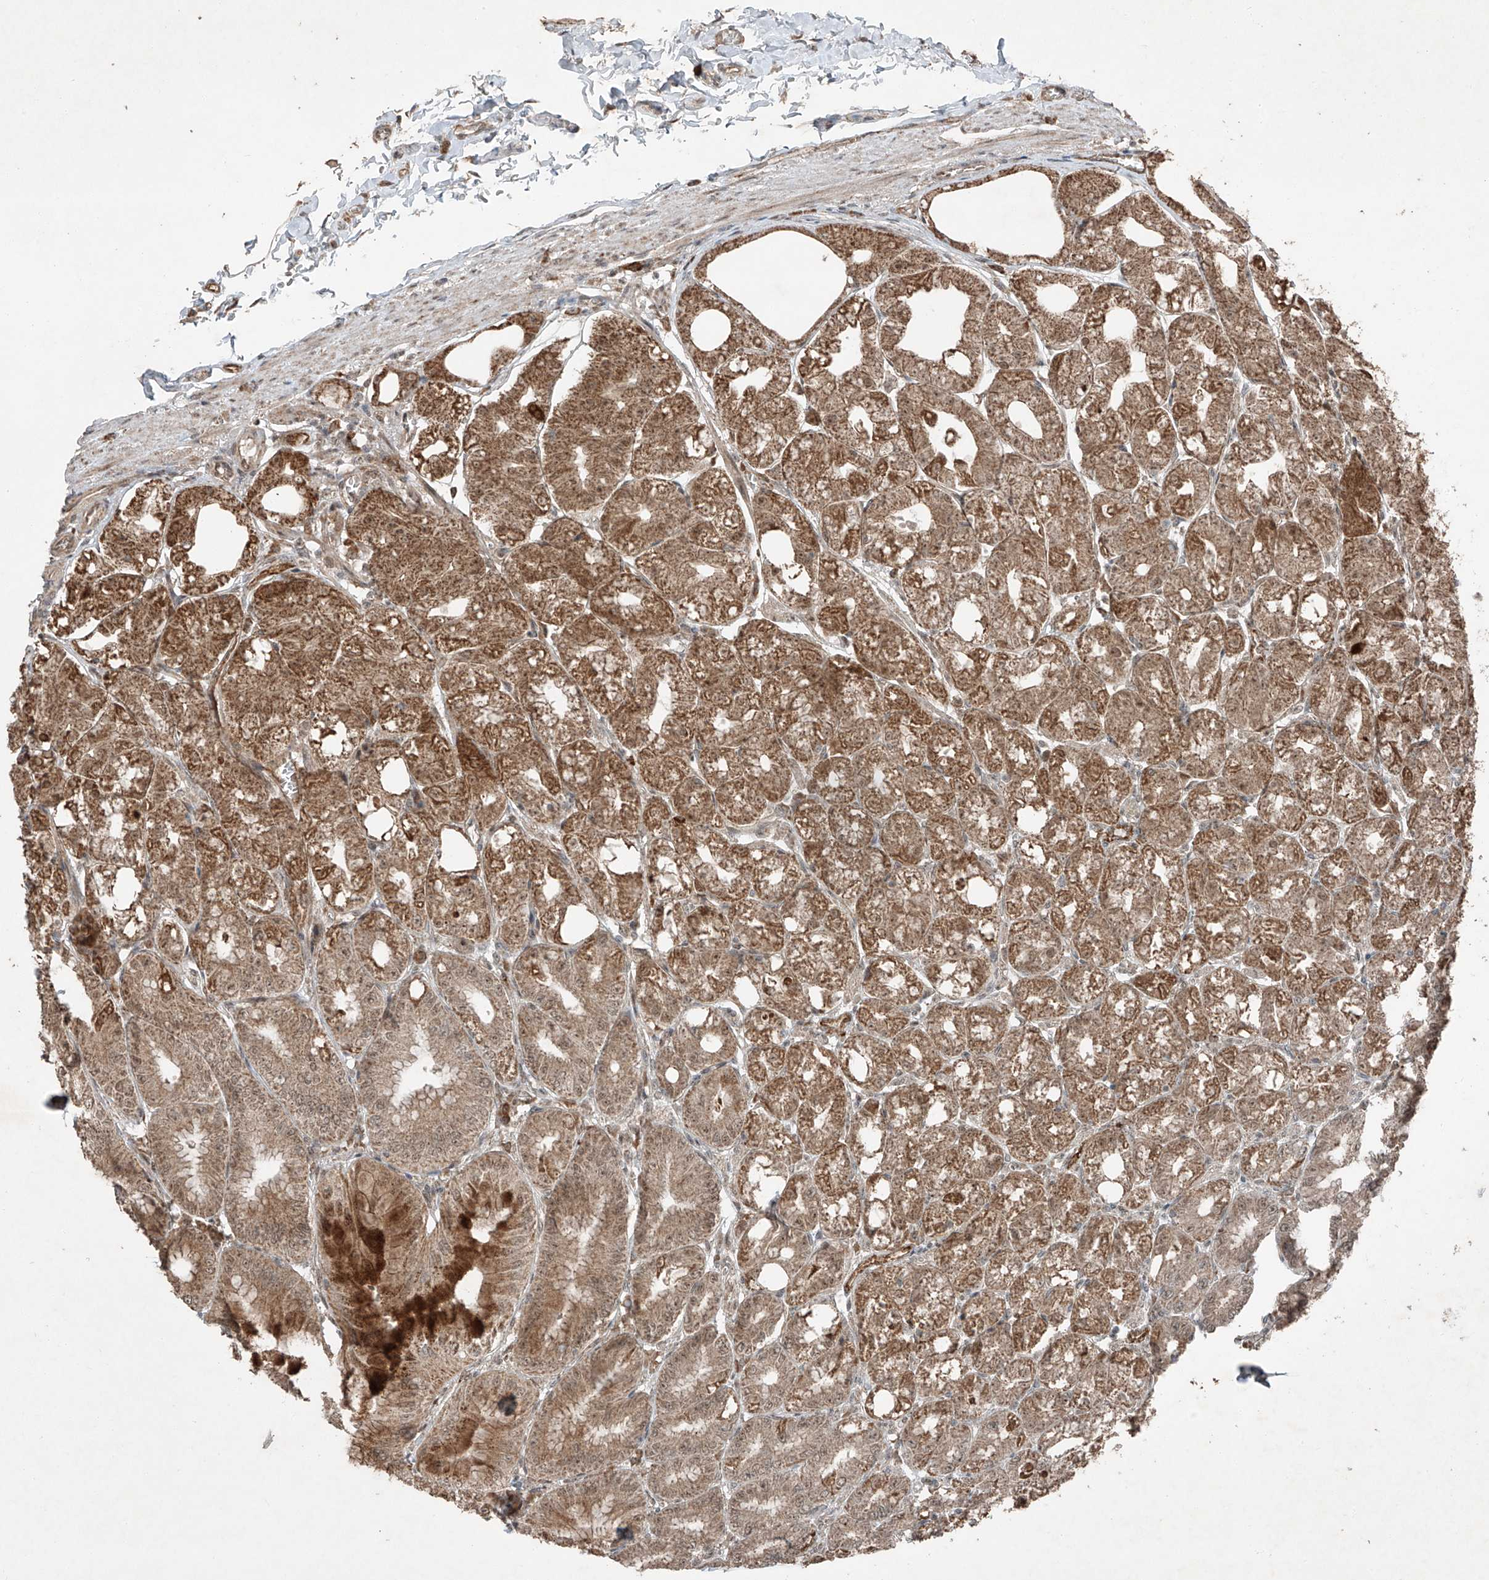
{"staining": {"intensity": "moderate", "quantity": ">75%", "location": "cytoplasmic/membranous,nuclear"}, "tissue": "stomach", "cell_type": "Glandular cells", "image_type": "normal", "snomed": [{"axis": "morphology", "description": "Normal tissue, NOS"}, {"axis": "topography", "description": "Stomach, lower"}], "caption": "The micrograph displays immunohistochemical staining of benign stomach. There is moderate cytoplasmic/membranous,nuclear expression is seen in about >75% of glandular cells.", "gene": "ZNF620", "patient": {"sex": "male", "age": 71}}